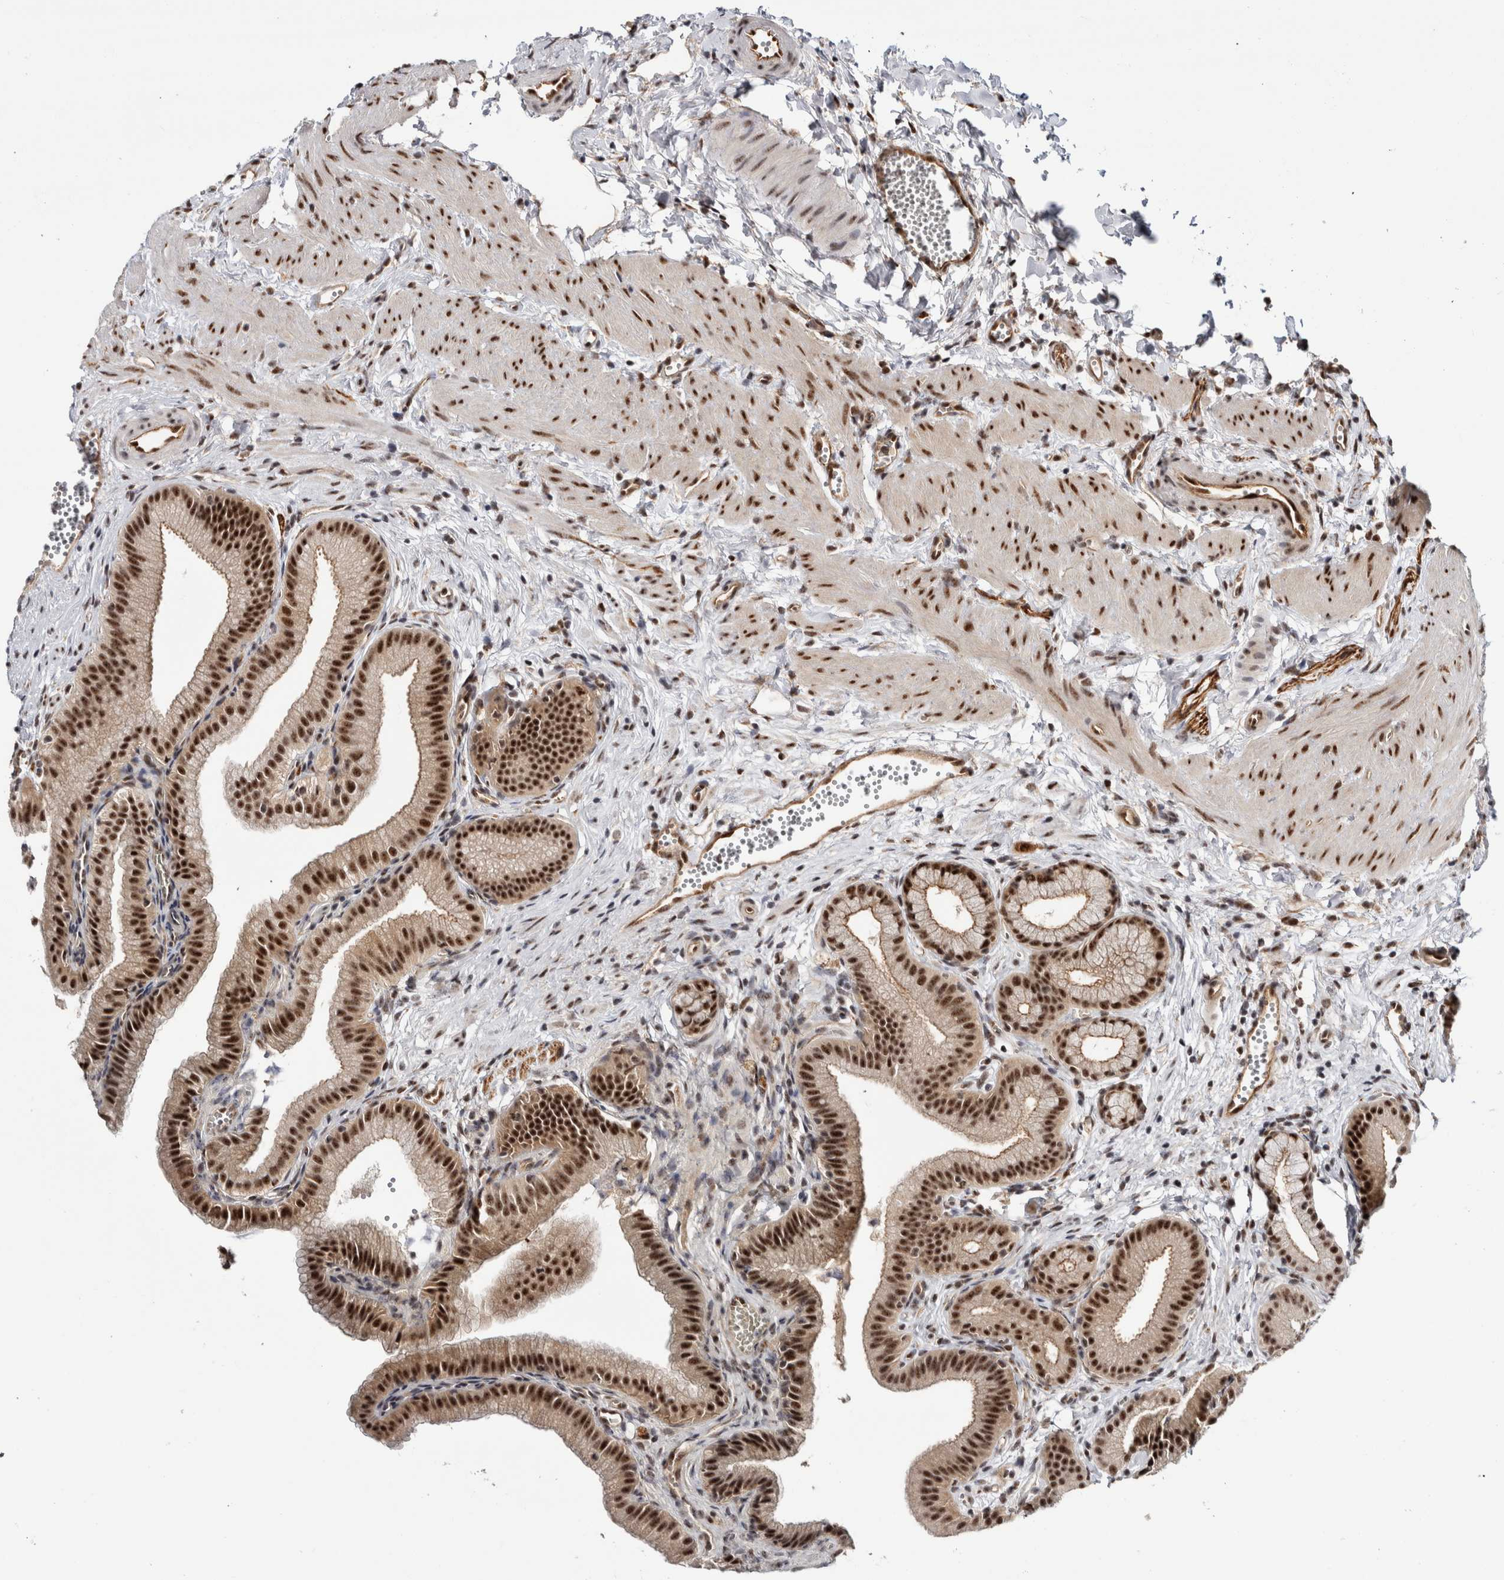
{"staining": {"intensity": "strong", "quantity": ">75%", "location": "cytoplasmic/membranous,nuclear"}, "tissue": "gallbladder", "cell_type": "Glandular cells", "image_type": "normal", "snomed": [{"axis": "morphology", "description": "Normal tissue, NOS"}, {"axis": "topography", "description": "Gallbladder"}], "caption": "Immunohistochemistry (IHC) micrograph of normal human gallbladder stained for a protein (brown), which demonstrates high levels of strong cytoplasmic/membranous,nuclear expression in approximately >75% of glandular cells.", "gene": "MKNK1", "patient": {"sex": "male", "age": 38}}